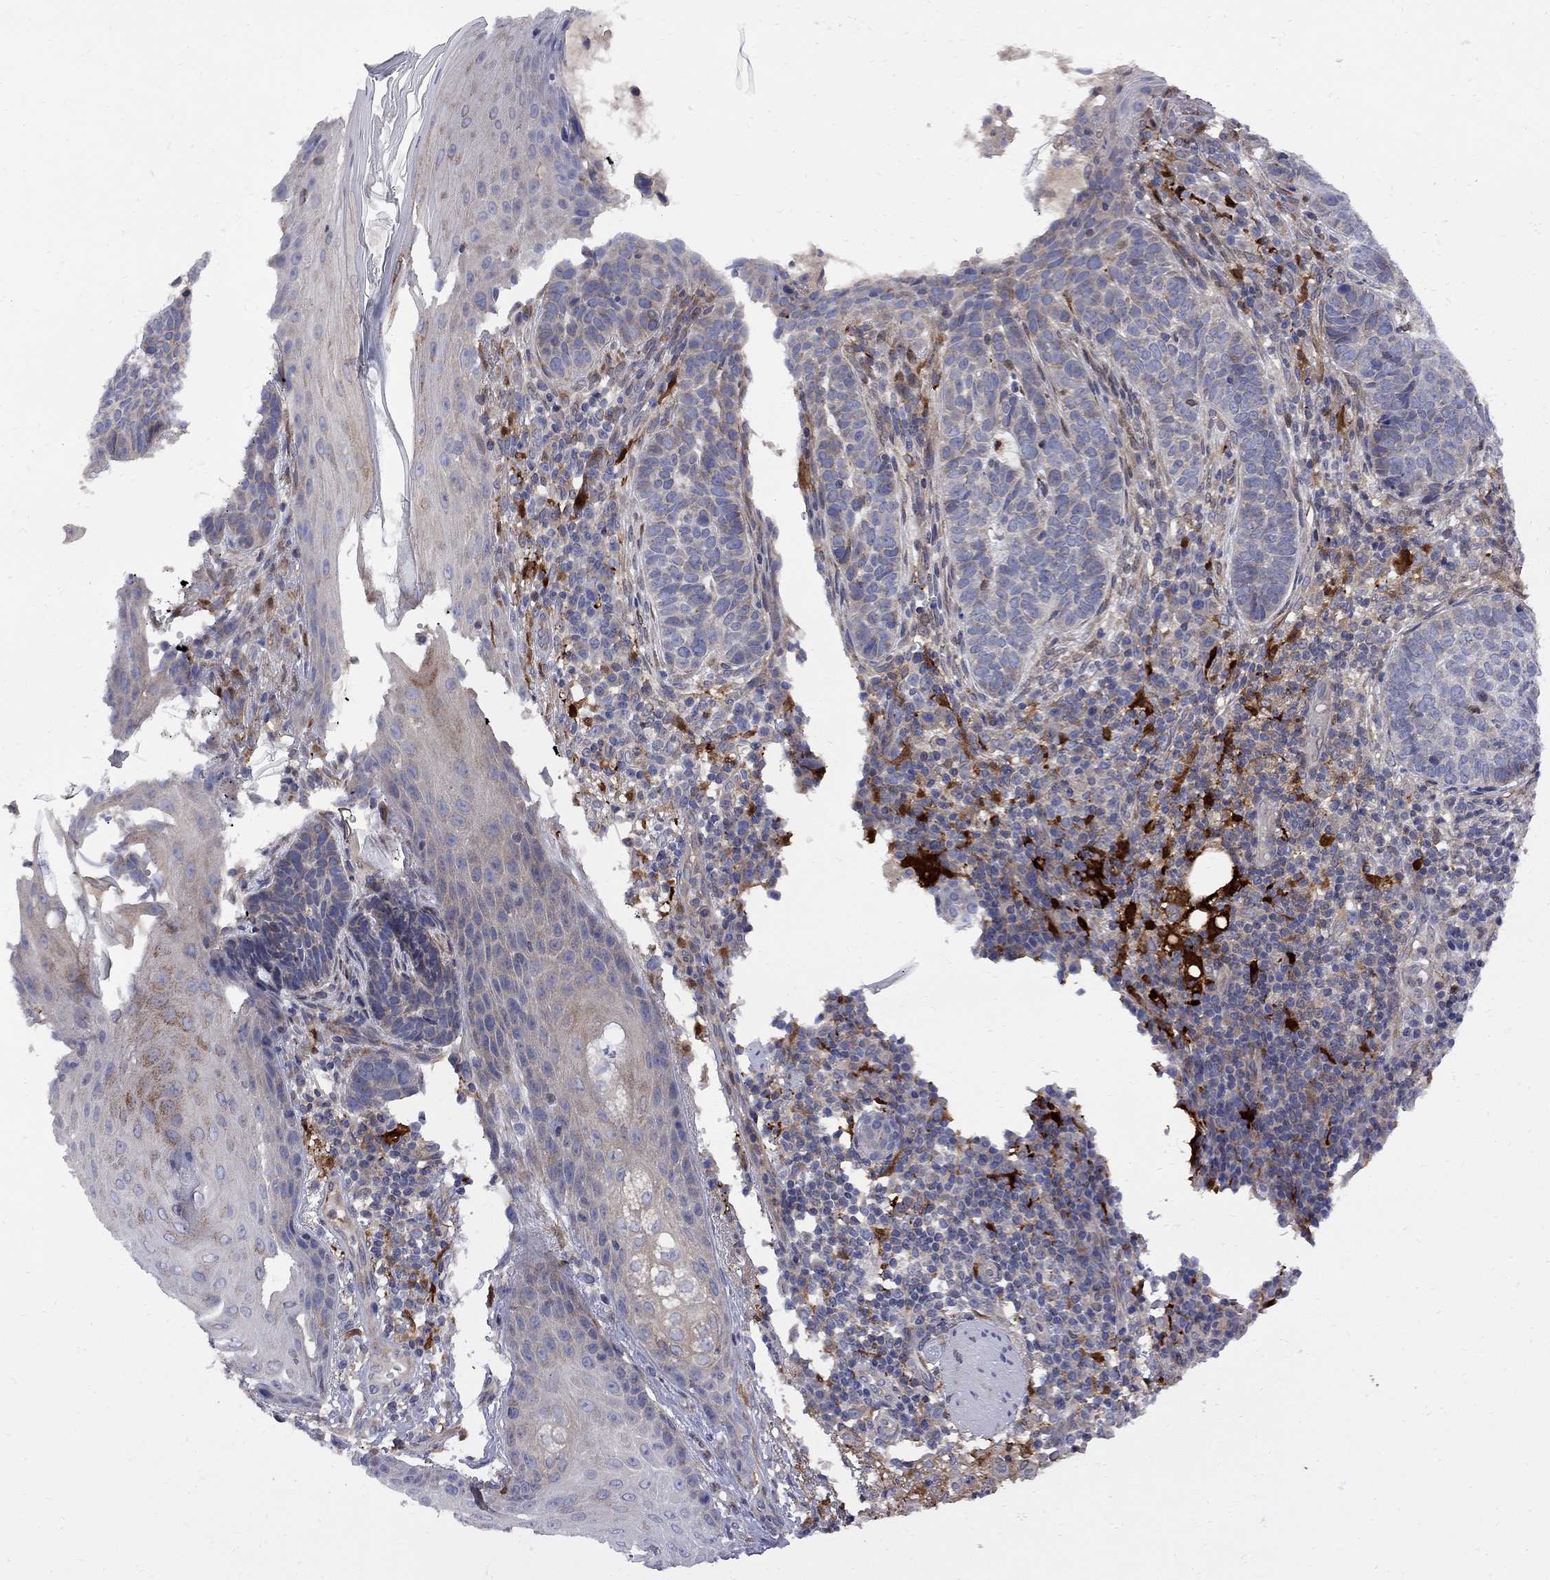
{"staining": {"intensity": "weak", "quantity": "25%-75%", "location": "cytoplasmic/membranous"}, "tissue": "skin cancer", "cell_type": "Tumor cells", "image_type": "cancer", "snomed": [{"axis": "morphology", "description": "Basal cell carcinoma"}, {"axis": "topography", "description": "Skin"}], "caption": "Skin cancer (basal cell carcinoma) stained with a protein marker shows weak staining in tumor cells.", "gene": "MTHFR", "patient": {"sex": "female", "age": 69}}